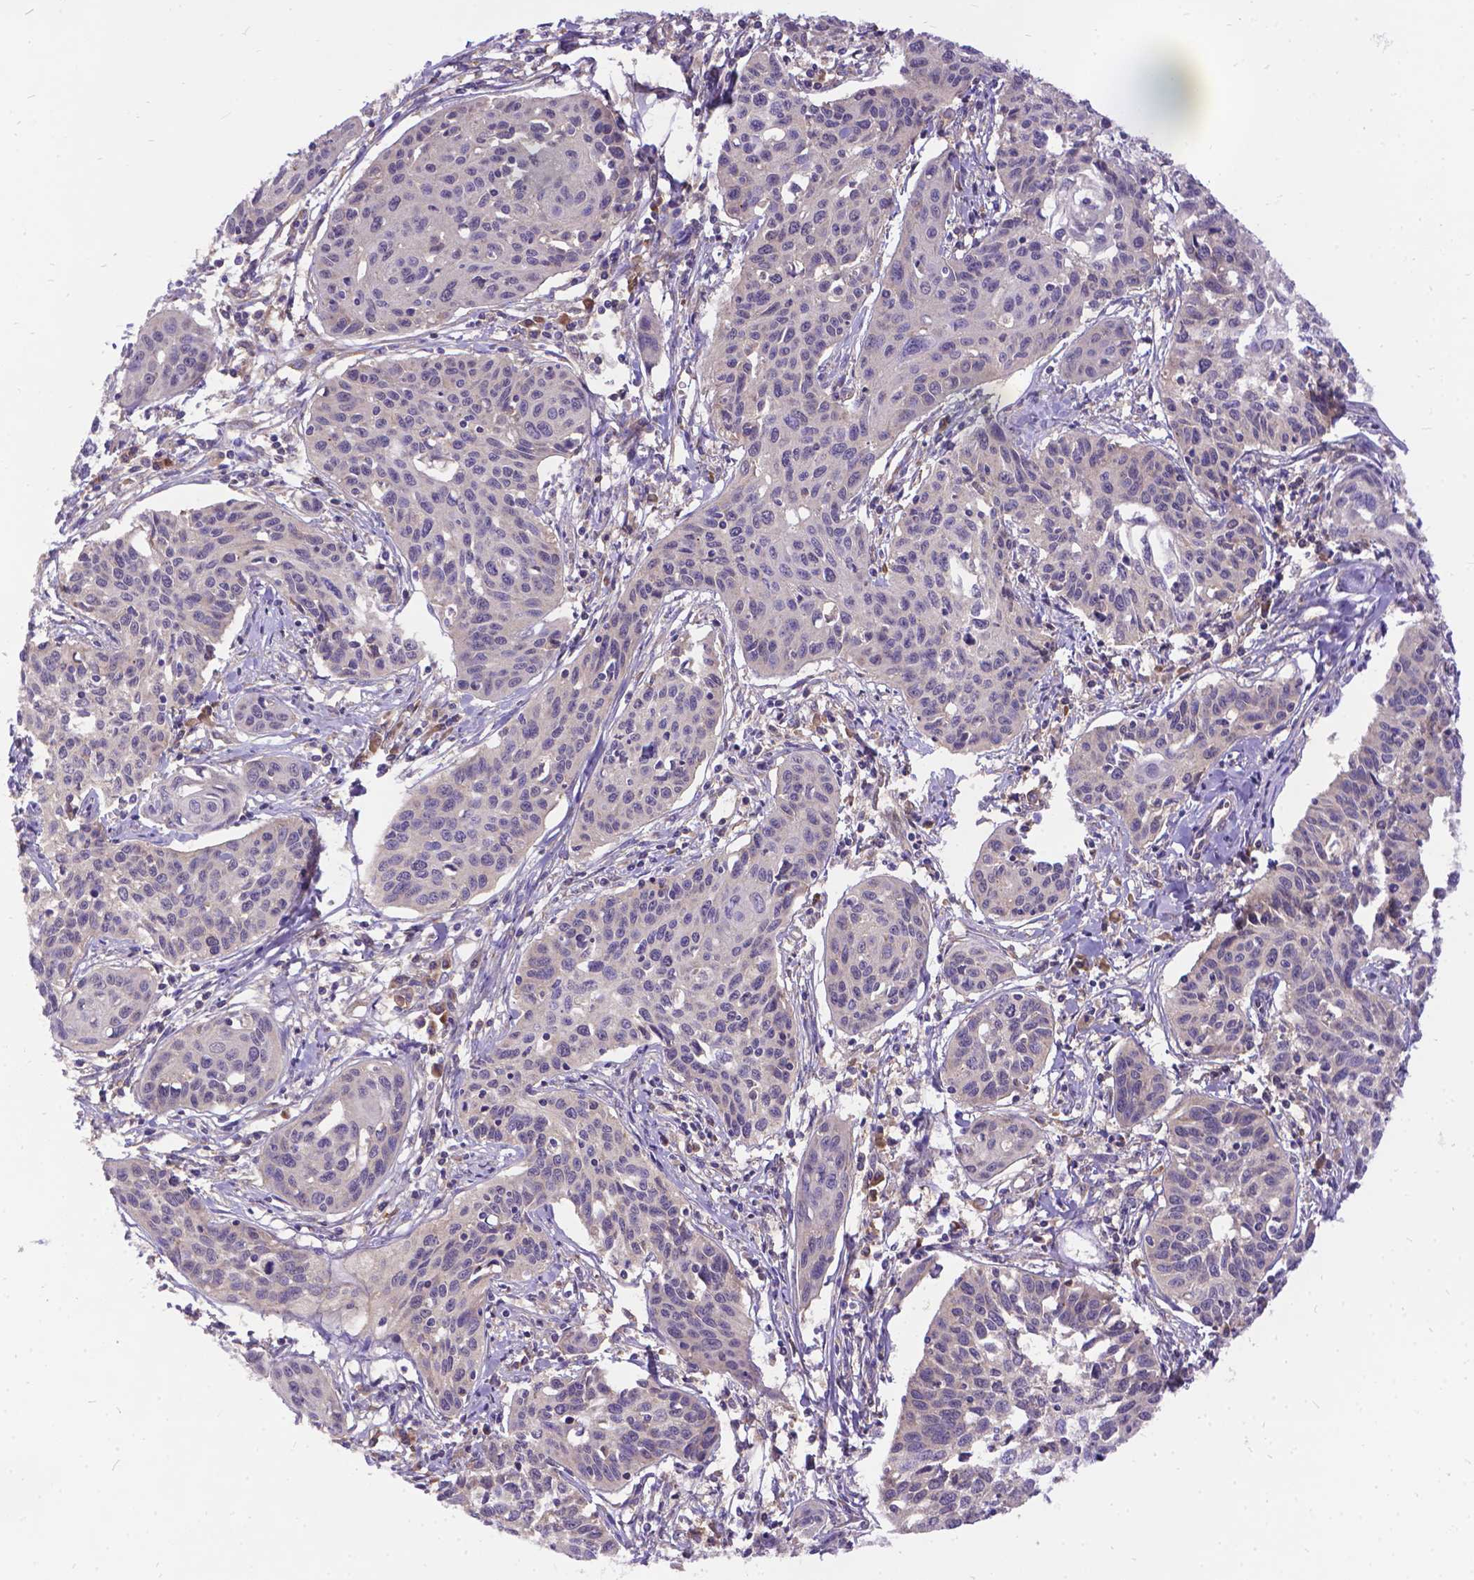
{"staining": {"intensity": "negative", "quantity": "none", "location": "none"}, "tissue": "cervical cancer", "cell_type": "Tumor cells", "image_type": "cancer", "snomed": [{"axis": "morphology", "description": "Squamous cell carcinoma, NOS"}, {"axis": "topography", "description": "Cervix"}], "caption": "IHC photomicrograph of cervical cancer (squamous cell carcinoma) stained for a protein (brown), which reveals no staining in tumor cells.", "gene": "DENND6A", "patient": {"sex": "female", "age": 31}}